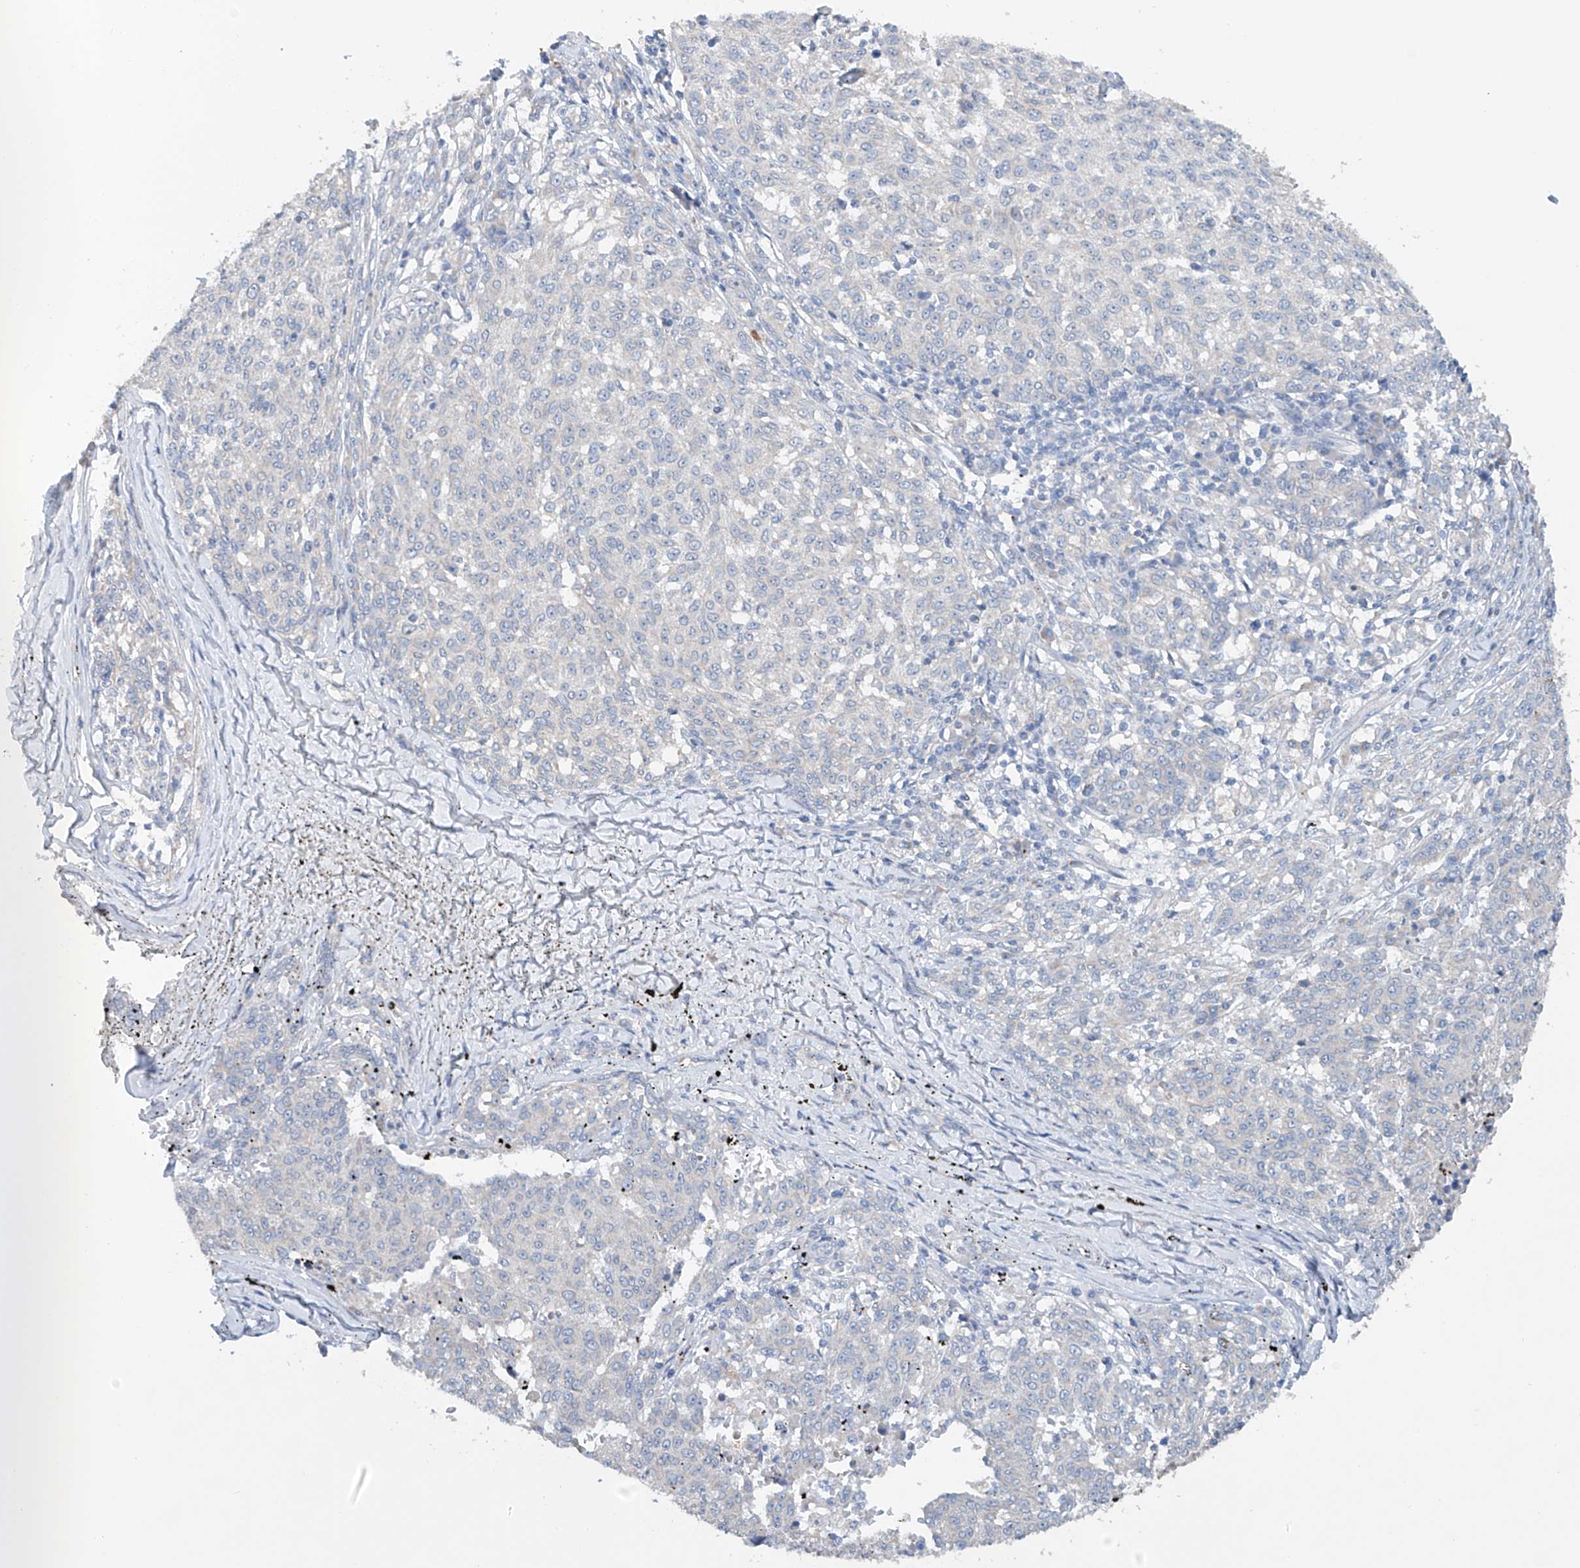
{"staining": {"intensity": "negative", "quantity": "none", "location": "none"}, "tissue": "melanoma", "cell_type": "Tumor cells", "image_type": "cancer", "snomed": [{"axis": "morphology", "description": "Malignant melanoma, NOS"}, {"axis": "topography", "description": "Skin"}], "caption": "The image exhibits no staining of tumor cells in malignant melanoma. (Brightfield microscopy of DAB (3,3'-diaminobenzidine) IHC at high magnification).", "gene": "GPC4", "patient": {"sex": "female", "age": 72}}